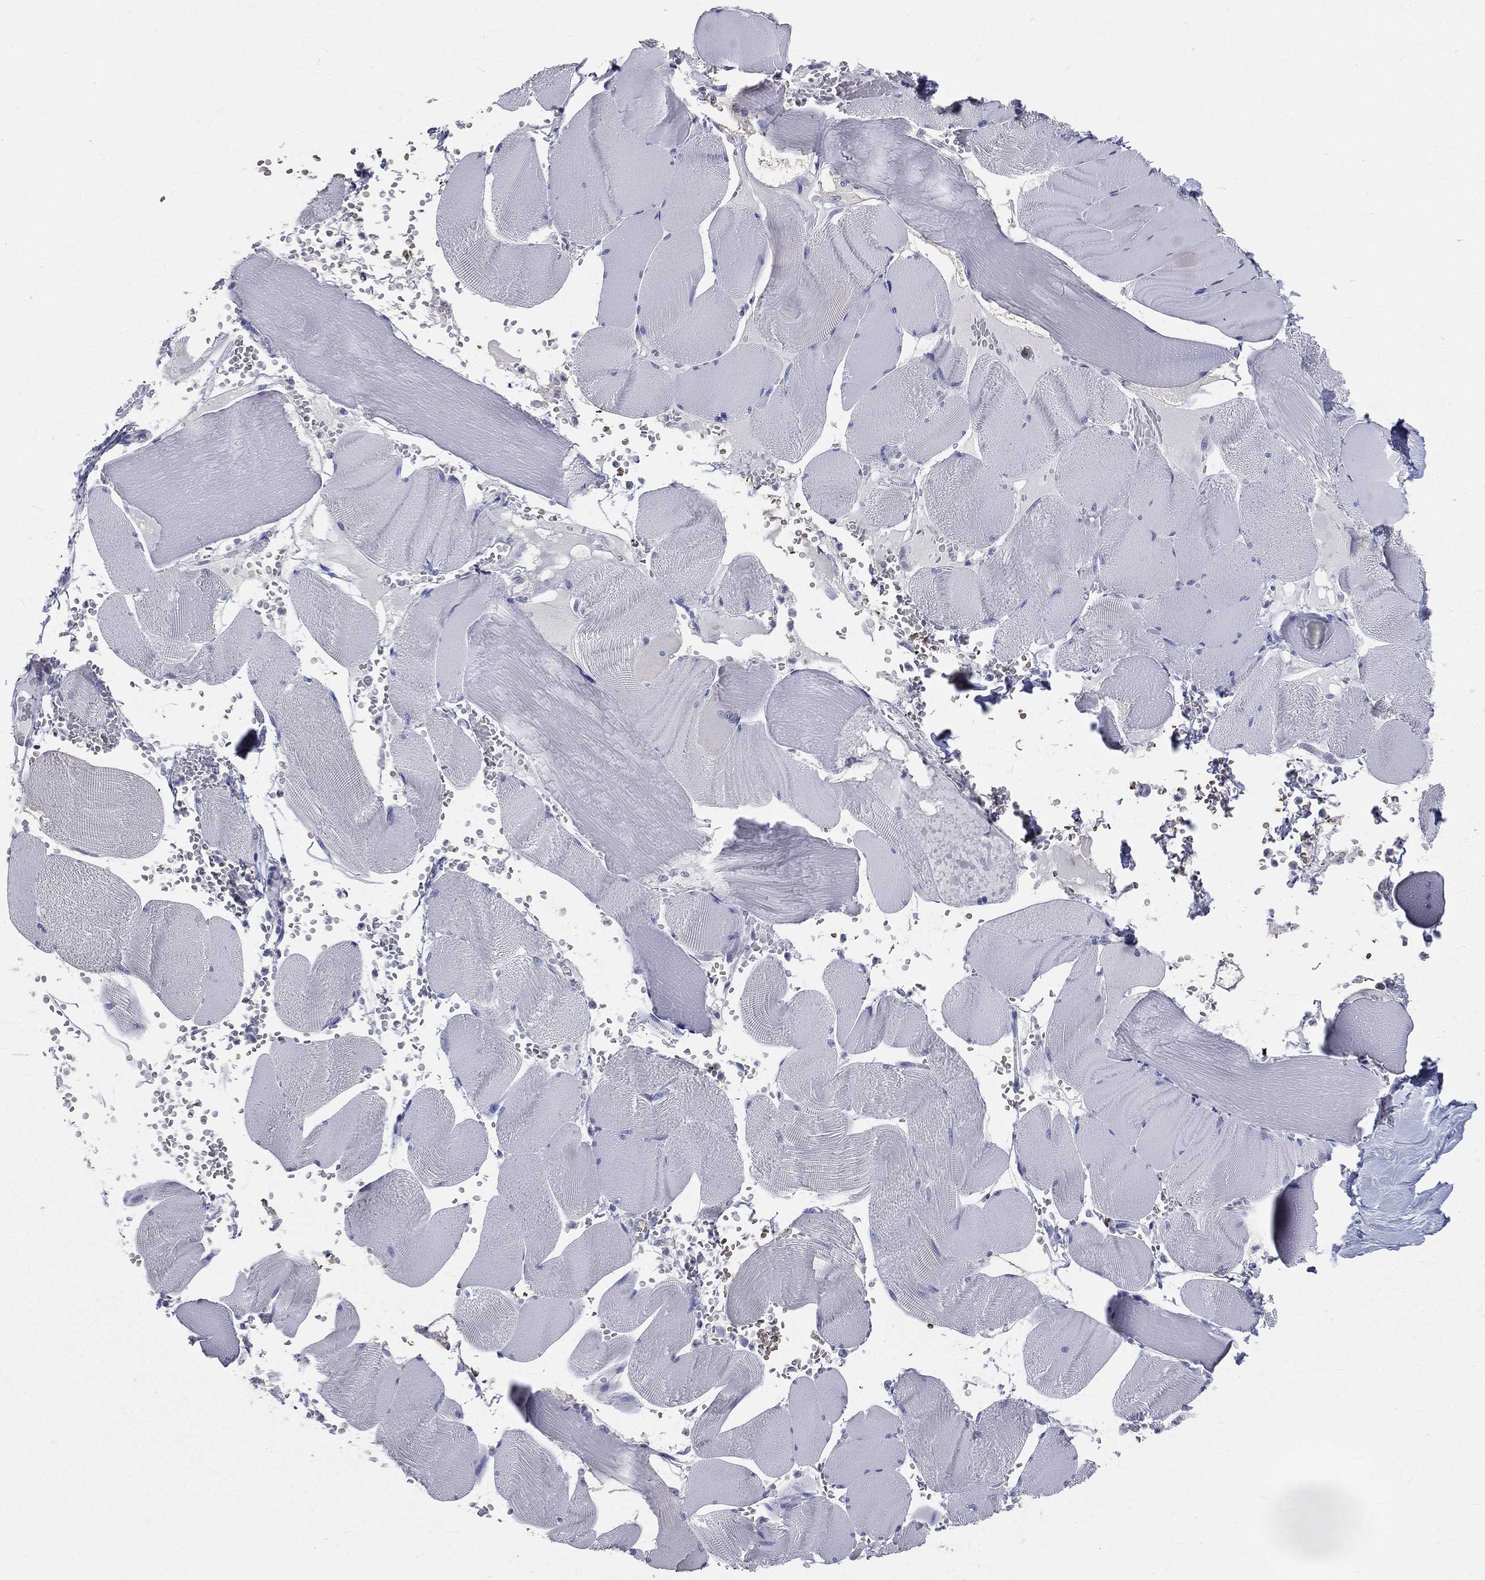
{"staining": {"intensity": "negative", "quantity": "none", "location": "none"}, "tissue": "skeletal muscle", "cell_type": "Myocytes", "image_type": "normal", "snomed": [{"axis": "morphology", "description": "Normal tissue, NOS"}, {"axis": "topography", "description": "Skeletal muscle"}], "caption": "The micrograph reveals no staining of myocytes in unremarkable skeletal muscle. (Immunohistochemistry (ihc), brightfield microscopy, high magnification).", "gene": "CTSW", "patient": {"sex": "male", "age": 56}}